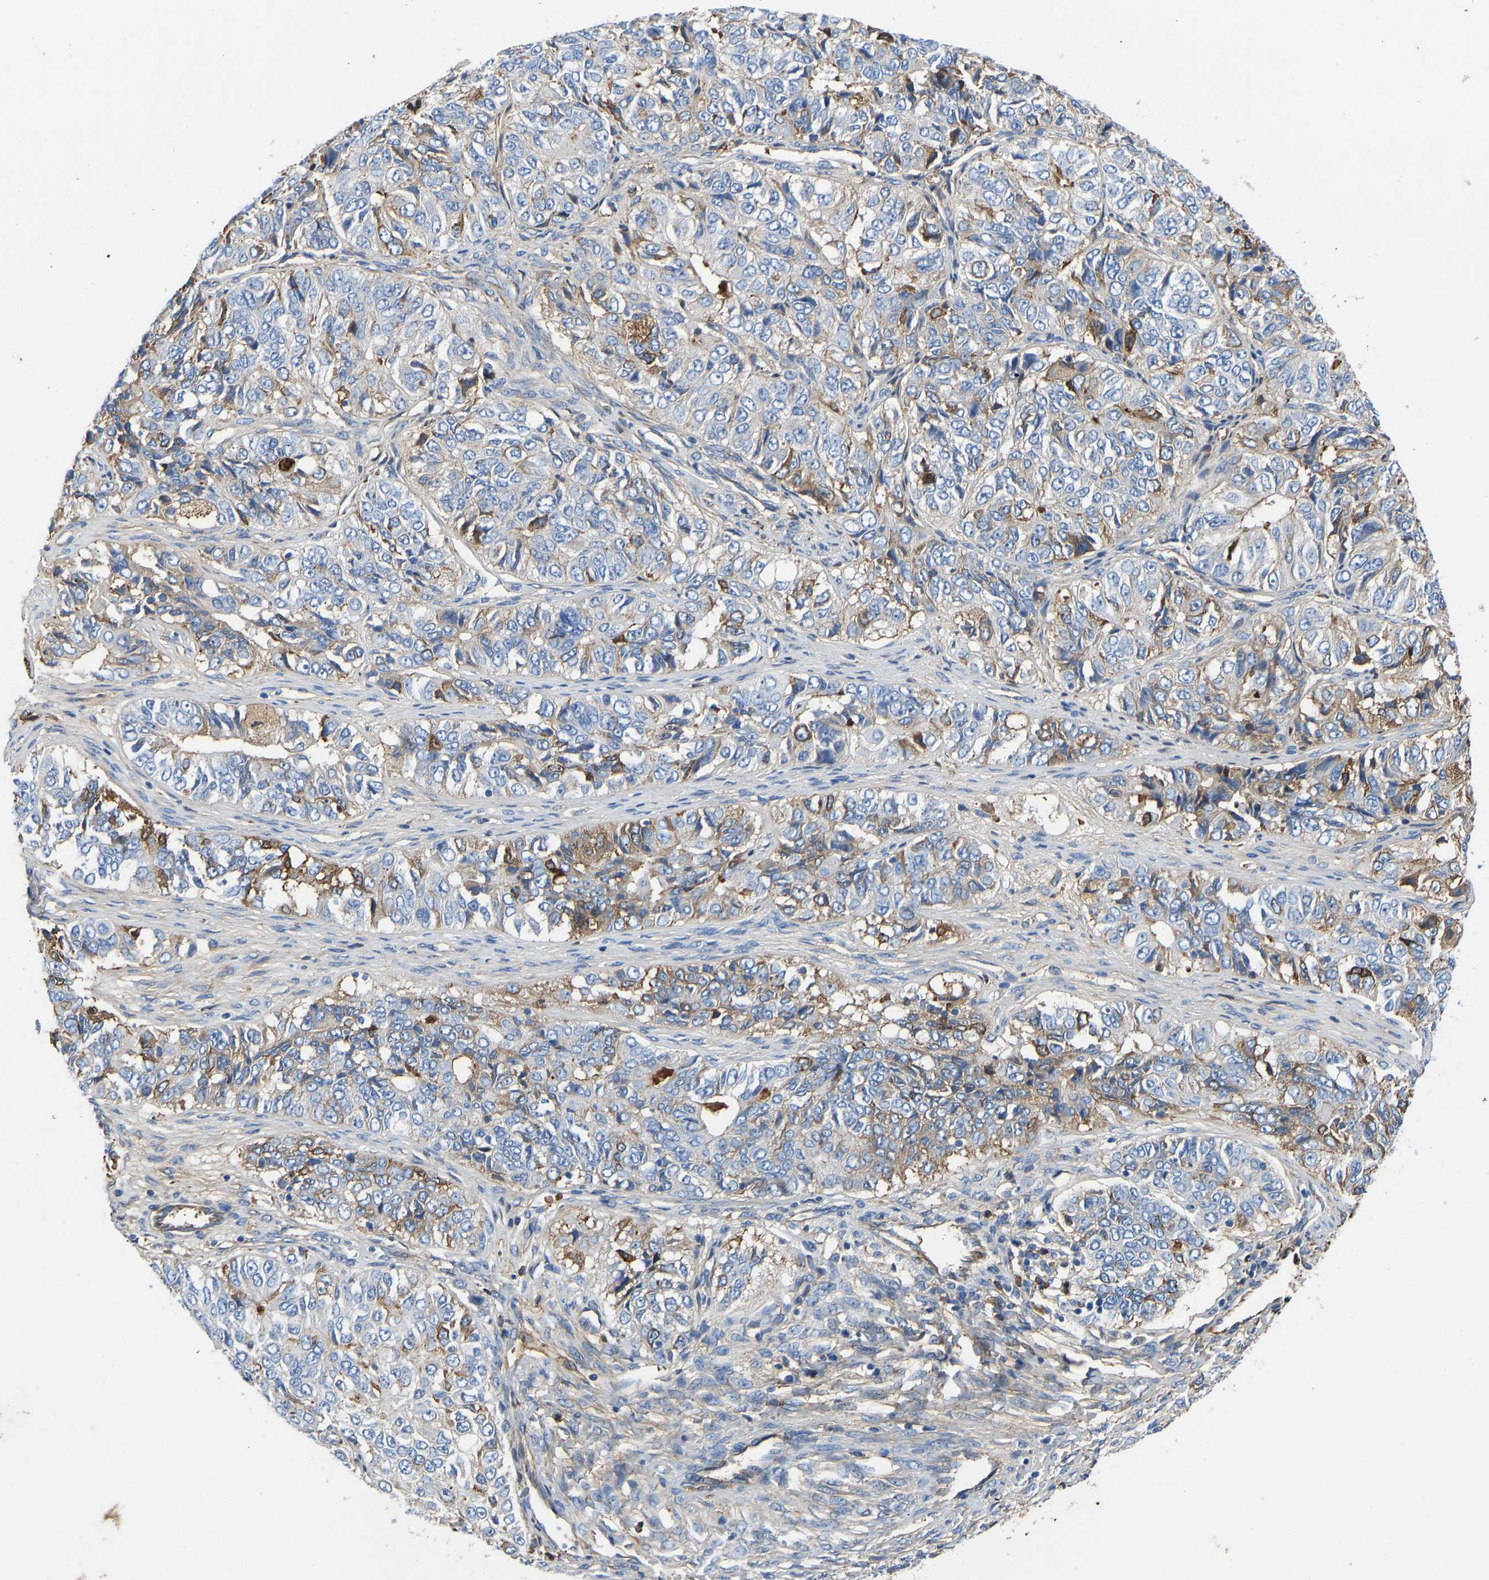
{"staining": {"intensity": "moderate", "quantity": "<25%", "location": "cytoplasmic/membranous"}, "tissue": "ovarian cancer", "cell_type": "Tumor cells", "image_type": "cancer", "snomed": [{"axis": "morphology", "description": "Carcinoma, endometroid"}, {"axis": "topography", "description": "Ovary"}], "caption": "The immunohistochemical stain labels moderate cytoplasmic/membranous expression in tumor cells of ovarian endometroid carcinoma tissue.", "gene": "HSPG2", "patient": {"sex": "female", "age": 51}}